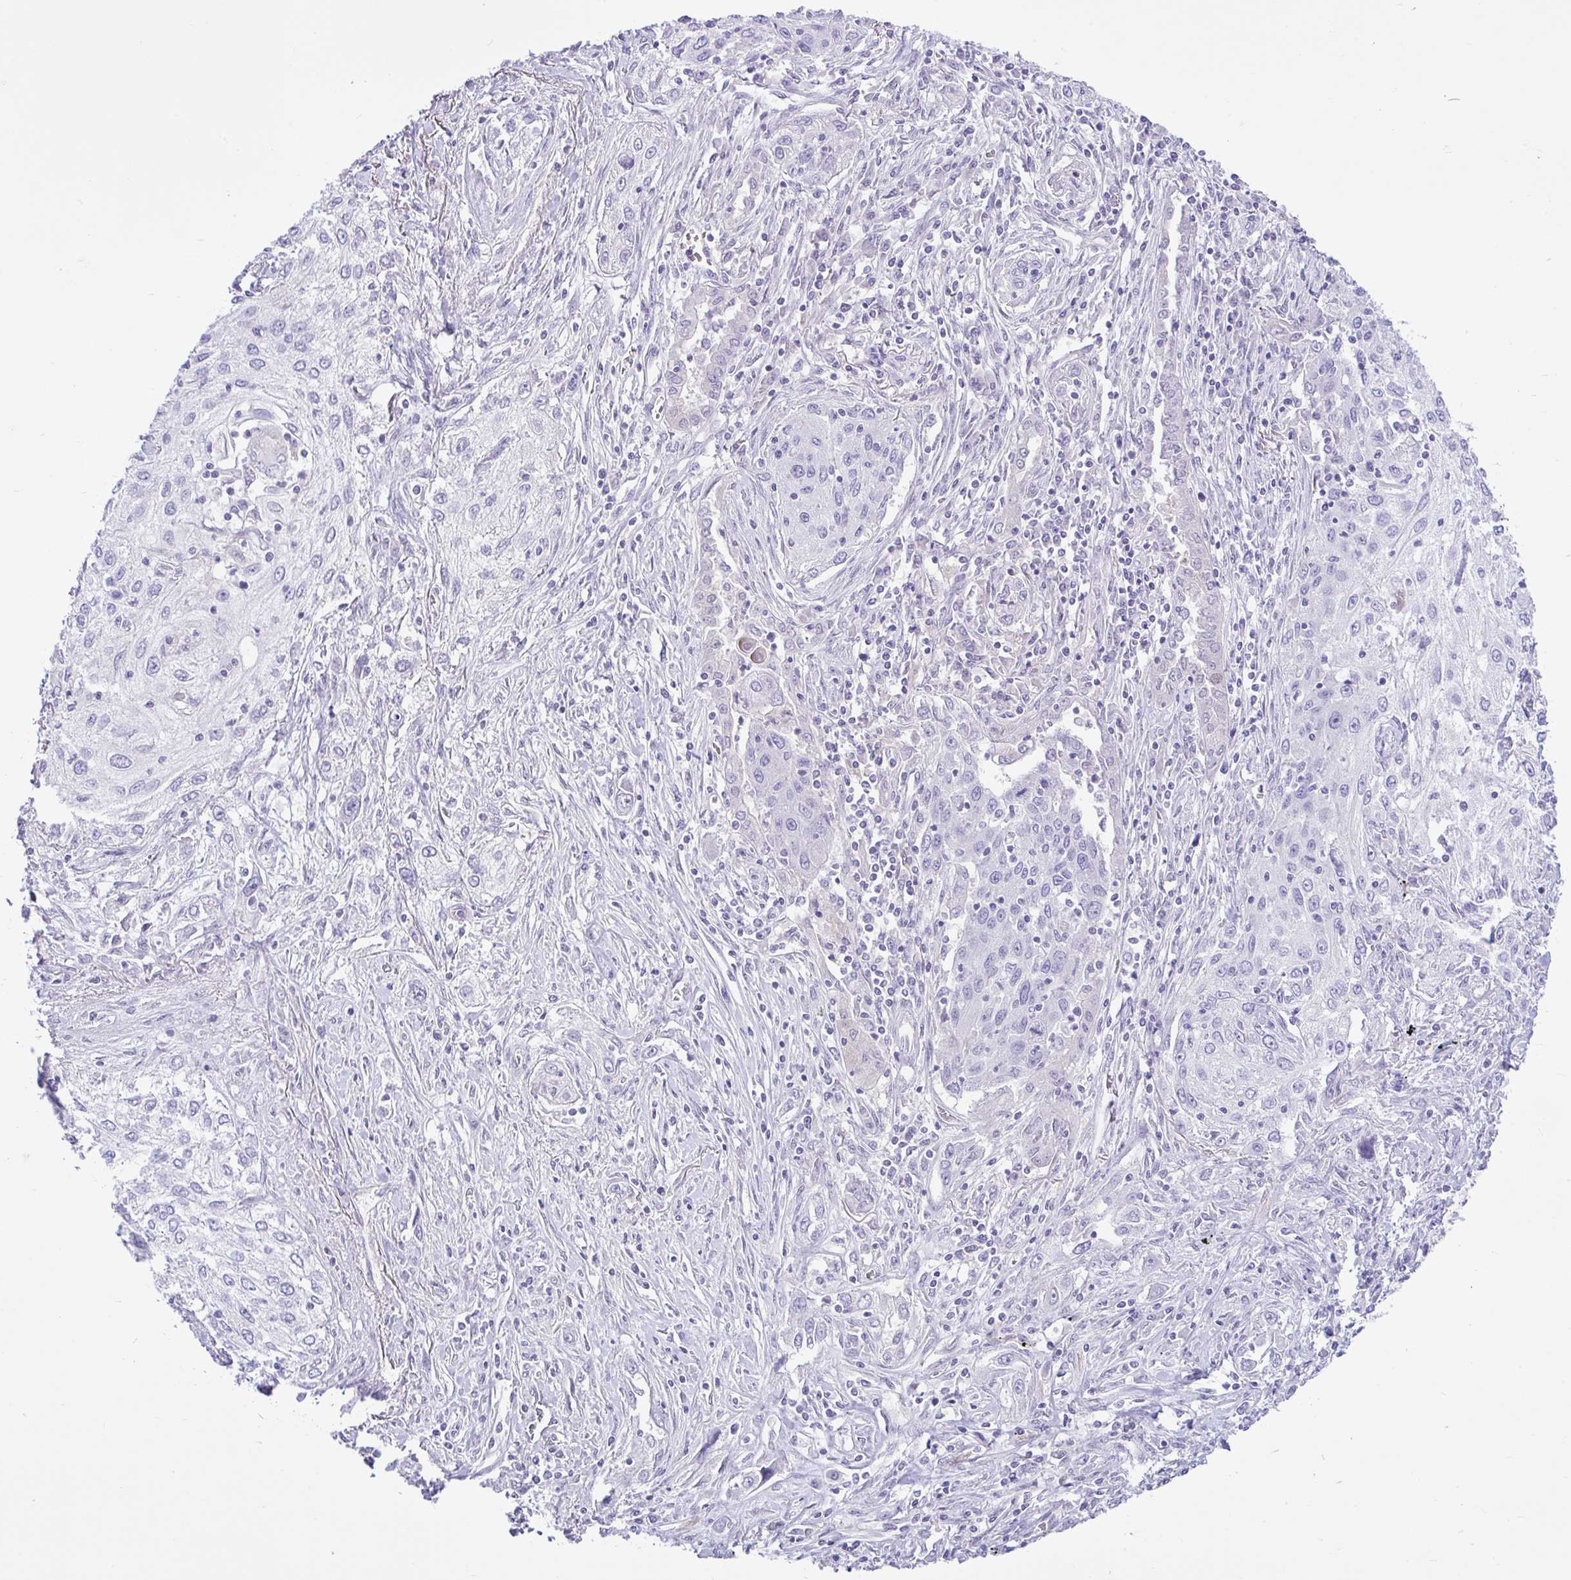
{"staining": {"intensity": "negative", "quantity": "none", "location": "none"}, "tissue": "lung cancer", "cell_type": "Tumor cells", "image_type": "cancer", "snomed": [{"axis": "morphology", "description": "Squamous cell carcinoma, NOS"}, {"axis": "topography", "description": "Lung"}], "caption": "Tumor cells are negative for protein expression in human lung squamous cell carcinoma. (Stains: DAB (3,3'-diaminobenzidine) IHC with hematoxylin counter stain, Microscopy: brightfield microscopy at high magnification).", "gene": "ZNF101", "patient": {"sex": "female", "age": 69}}